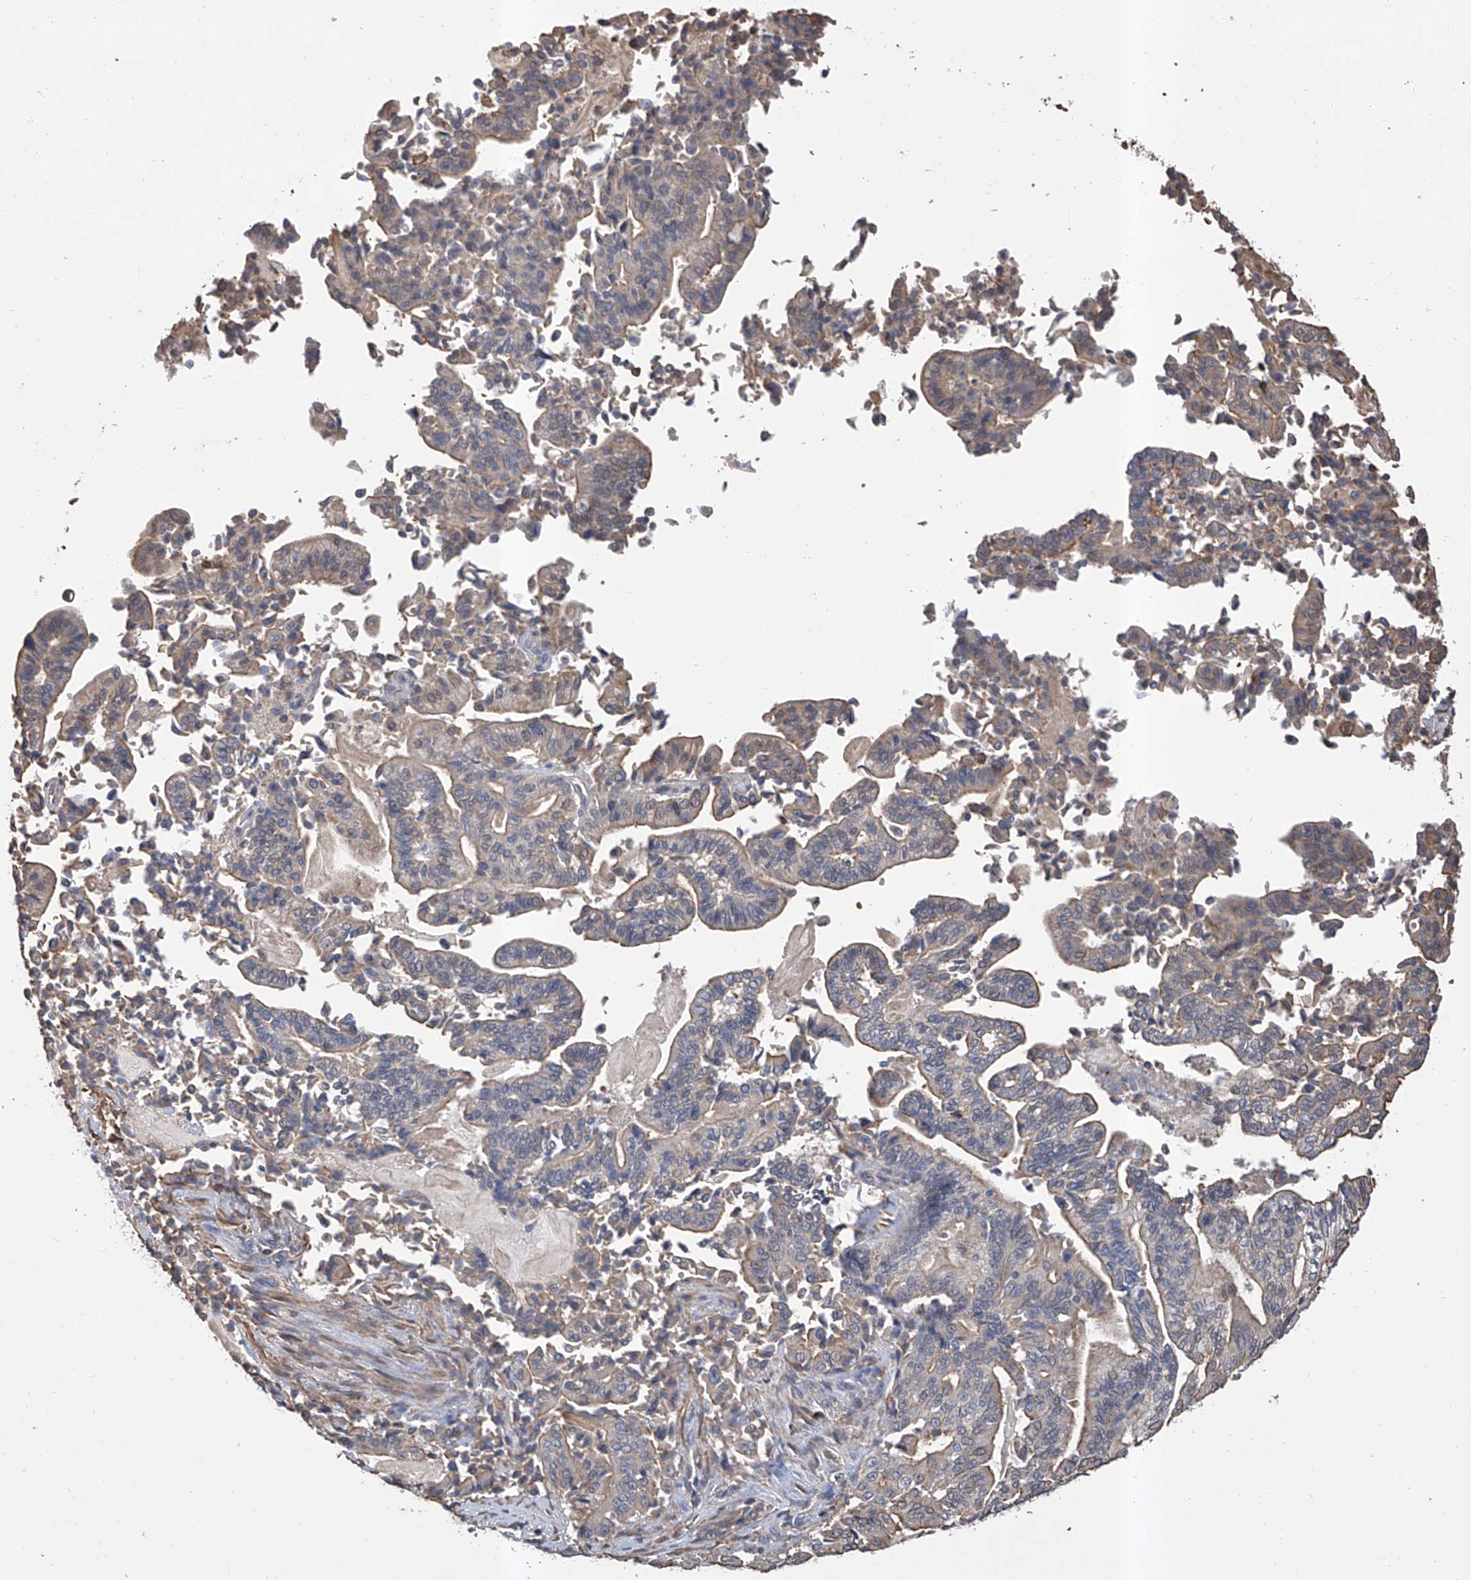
{"staining": {"intensity": "weak", "quantity": "25%-75%", "location": "cytoplasmic/membranous"}, "tissue": "pancreatic cancer", "cell_type": "Tumor cells", "image_type": "cancer", "snomed": [{"axis": "morphology", "description": "Normal tissue, NOS"}, {"axis": "morphology", "description": "Adenocarcinoma, NOS"}, {"axis": "topography", "description": "Pancreas"}], "caption": "Approximately 25%-75% of tumor cells in human adenocarcinoma (pancreatic) reveal weak cytoplasmic/membranous protein positivity as visualized by brown immunohistochemical staining.", "gene": "GPT", "patient": {"sex": "male", "age": 63}}